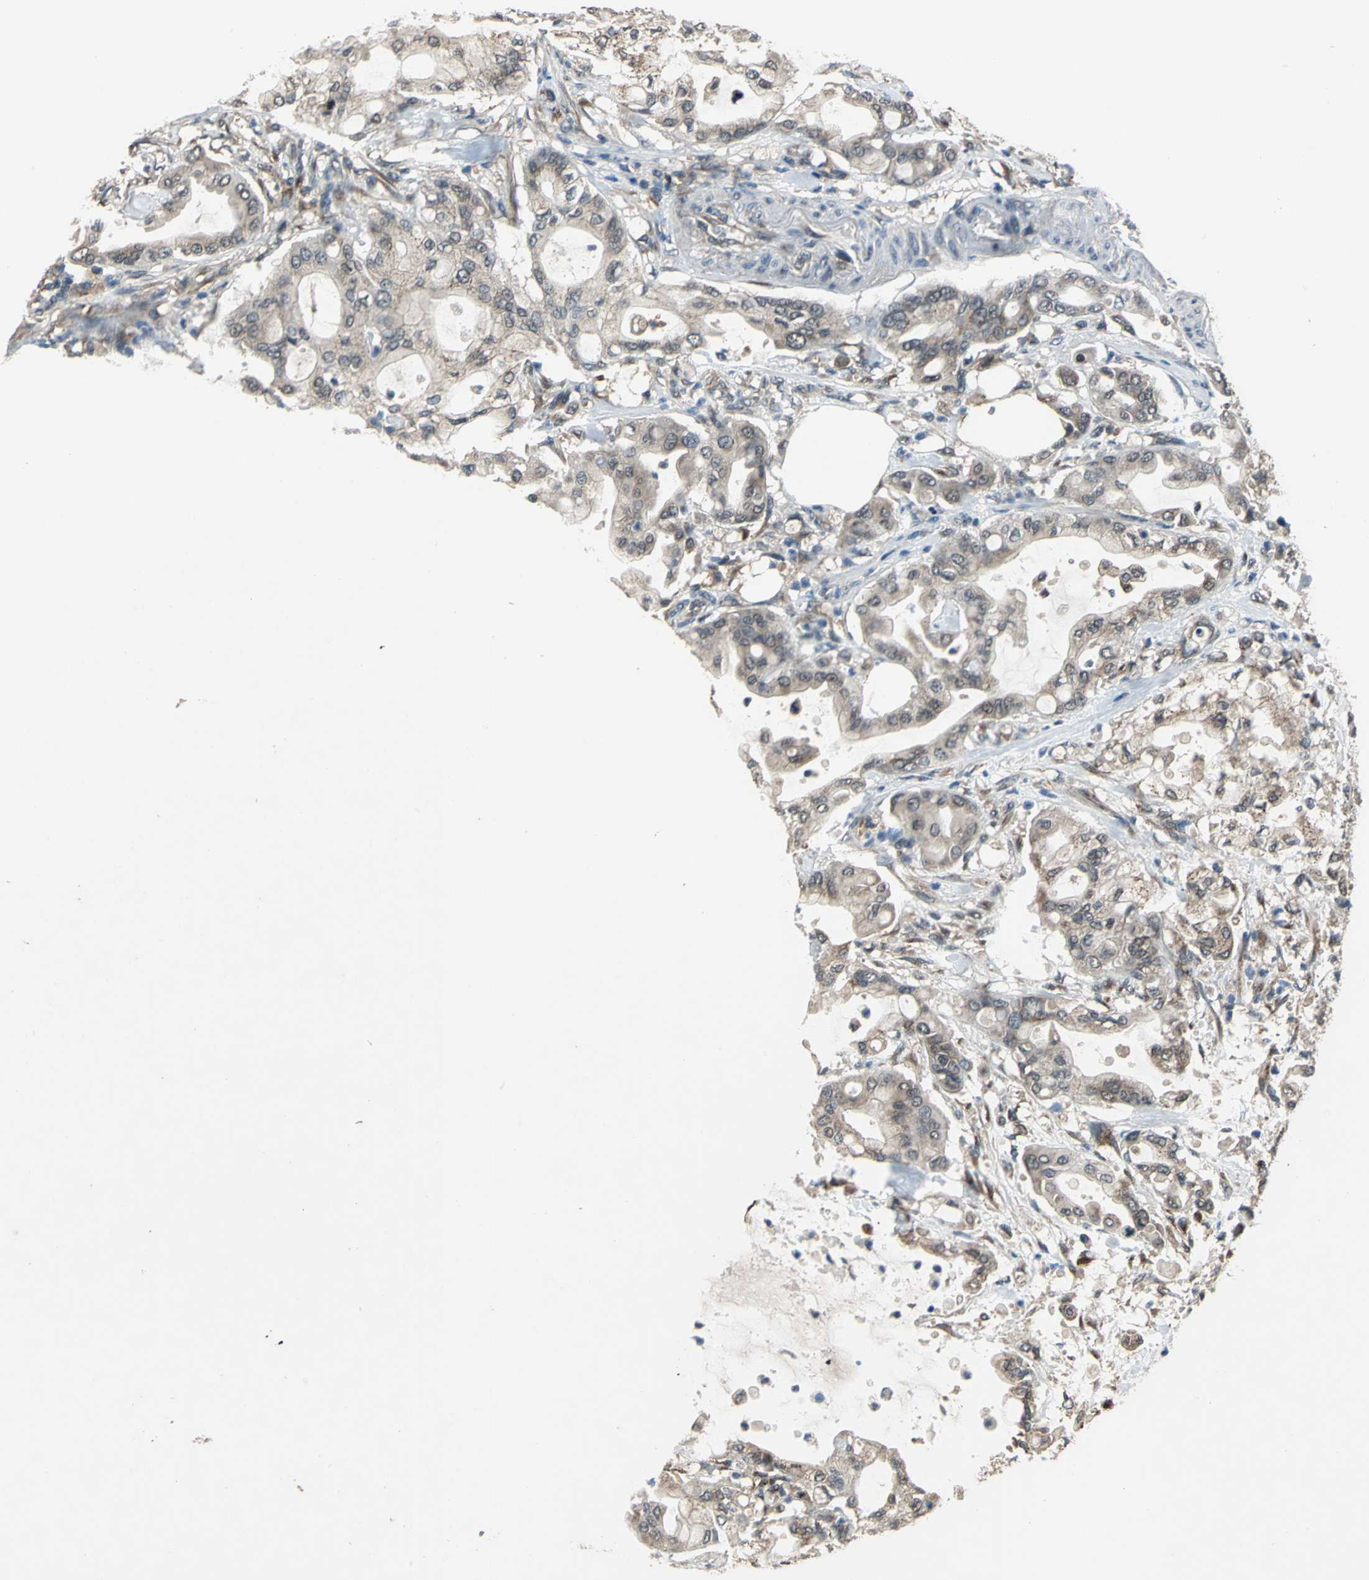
{"staining": {"intensity": "moderate", "quantity": ">75%", "location": "cytoplasmic/membranous"}, "tissue": "pancreatic cancer", "cell_type": "Tumor cells", "image_type": "cancer", "snomed": [{"axis": "morphology", "description": "Adenocarcinoma, NOS"}, {"axis": "morphology", "description": "Adenocarcinoma, metastatic, NOS"}, {"axis": "topography", "description": "Lymph node"}, {"axis": "topography", "description": "Pancreas"}, {"axis": "topography", "description": "Duodenum"}], "caption": "The photomicrograph shows immunohistochemical staining of pancreatic adenocarcinoma. There is moderate cytoplasmic/membranous positivity is seen in about >75% of tumor cells.", "gene": "NFKBIE", "patient": {"sex": "female", "age": 64}}